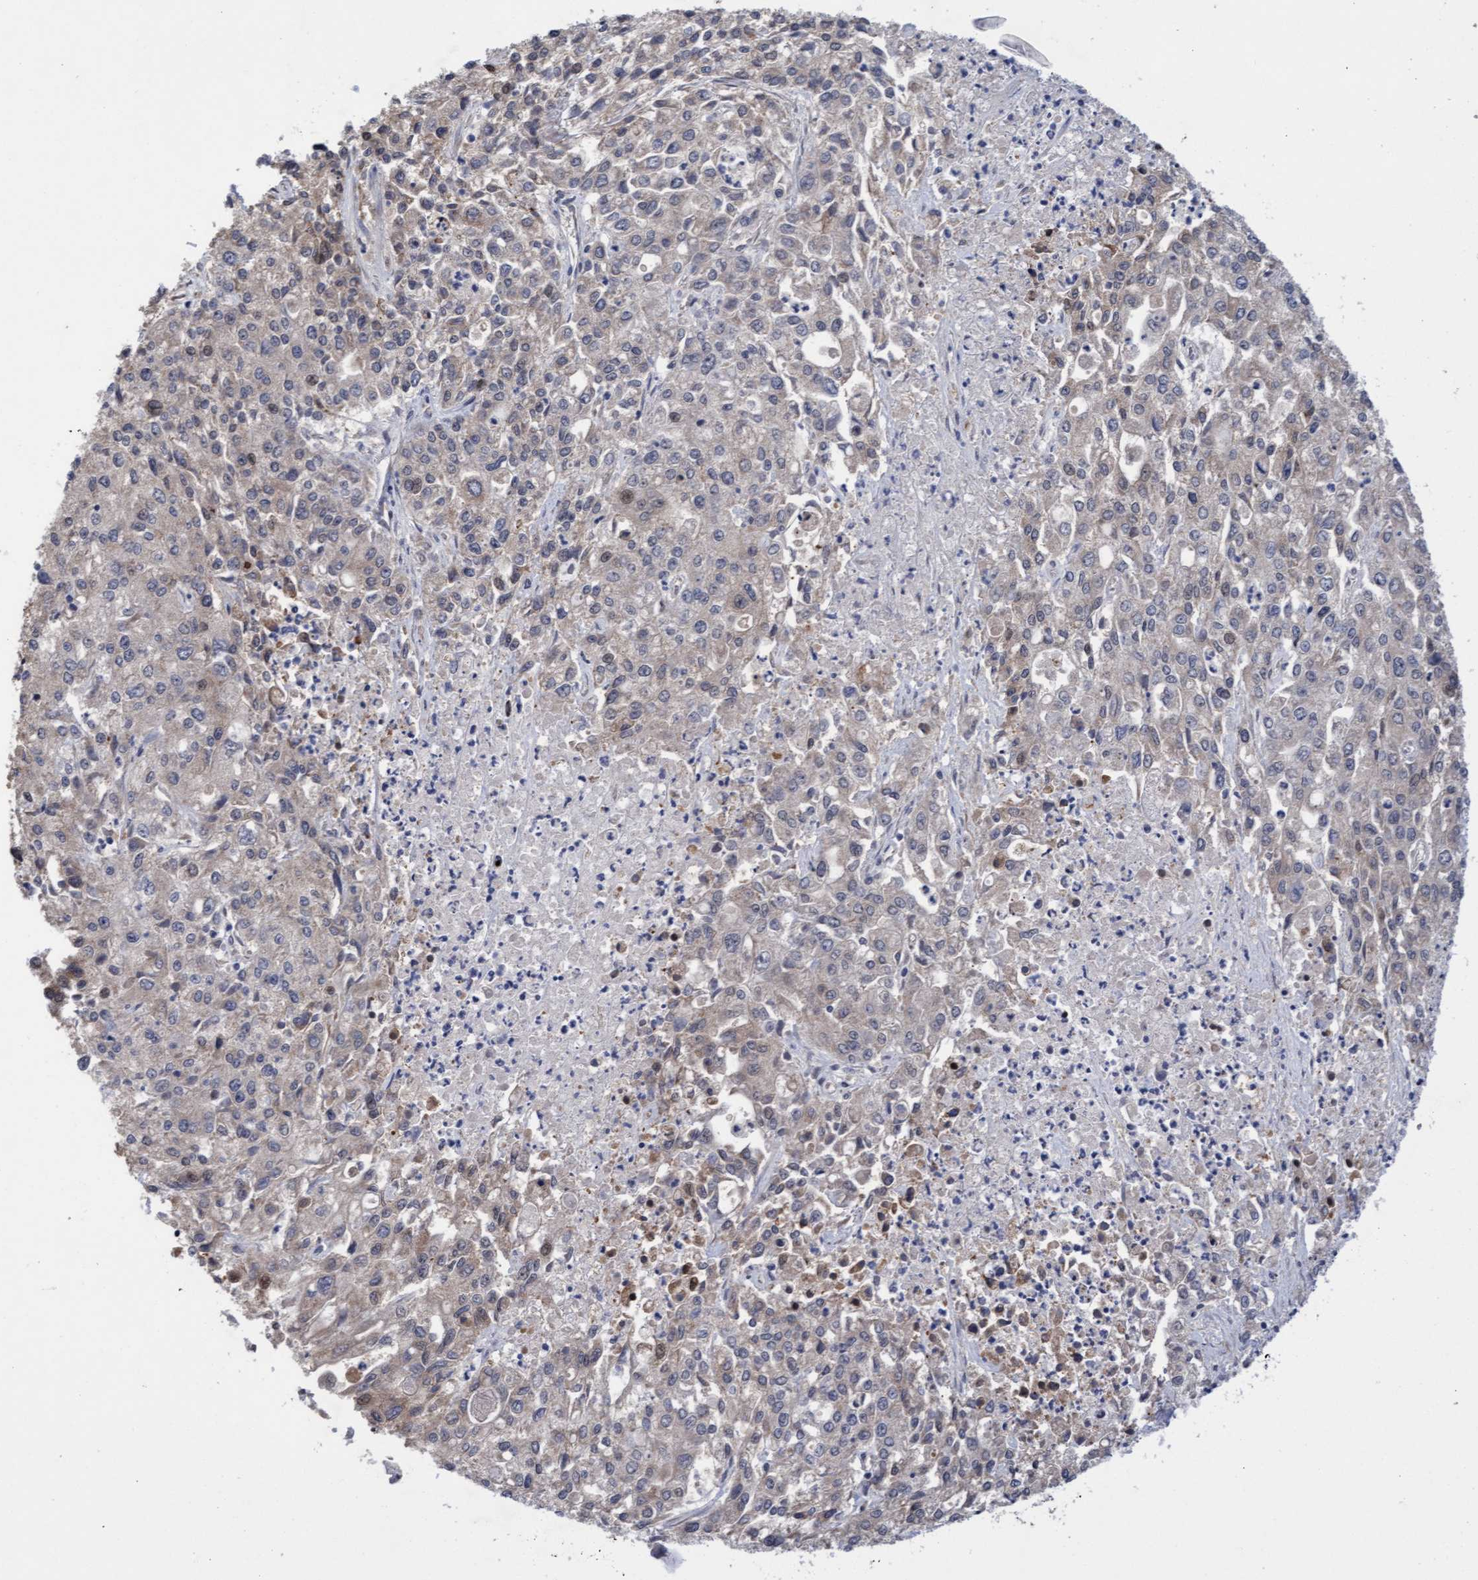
{"staining": {"intensity": "weak", "quantity": "25%-75%", "location": "cytoplasmic/membranous"}, "tissue": "endometrial cancer", "cell_type": "Tumor cells", "image_type": "cancer", "snomed": [{"axis": "morphology", "description": "Adenocarcinoma, NOS"}, {"axis": "topography", "description": "Endometrium"}], "caption": "The photomicrograph shows immunohistochemical staining of endometrial cancer. There is weak cytoplasmic/membranous positivity is seen in about 25%-75% of tumor cells. (DAB = brown stain, brightfield microscopy at high magnification).", "gene": "TANC2", "patient": {"sex": "female", "age": 49}}